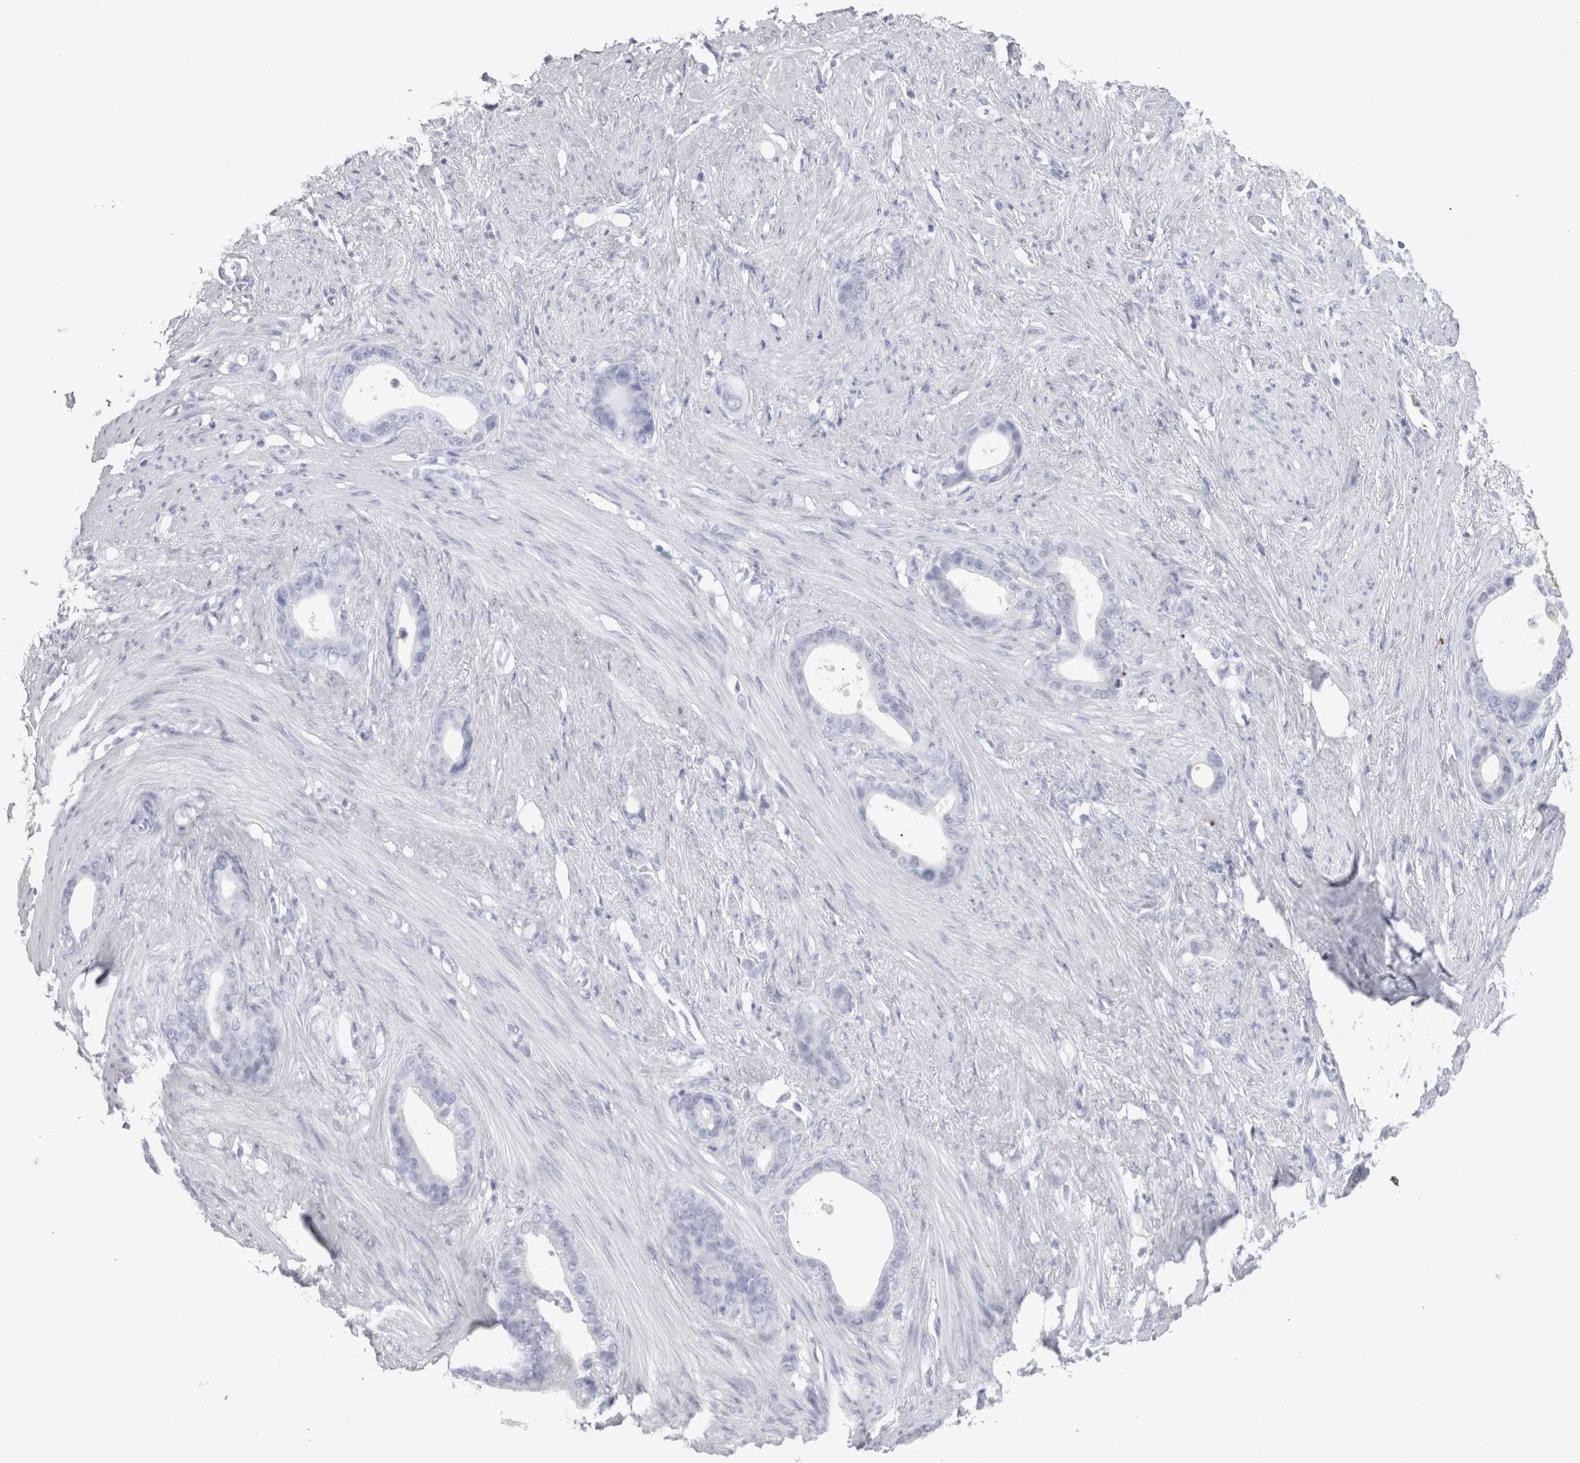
{"staining": {"intensity": "negative", "quantity": "none", "location": "none"}, "tissue": "stomach cancer", "cell_type": "Tumor cells", "image_type": "cancer", "snomed": [{"axis": "morphology", "description": "Adenocarcinoma, NOS"}, {"axis": "topography", "description": "Stomach"}], "caption": "A high-resolution micrograph shows immunohistochemistry staining of stomach cancer, which shows no significant positivity in tumor cells.", "gene": "SUCNR1", "patient": {"sex": "female", "age": 75}}